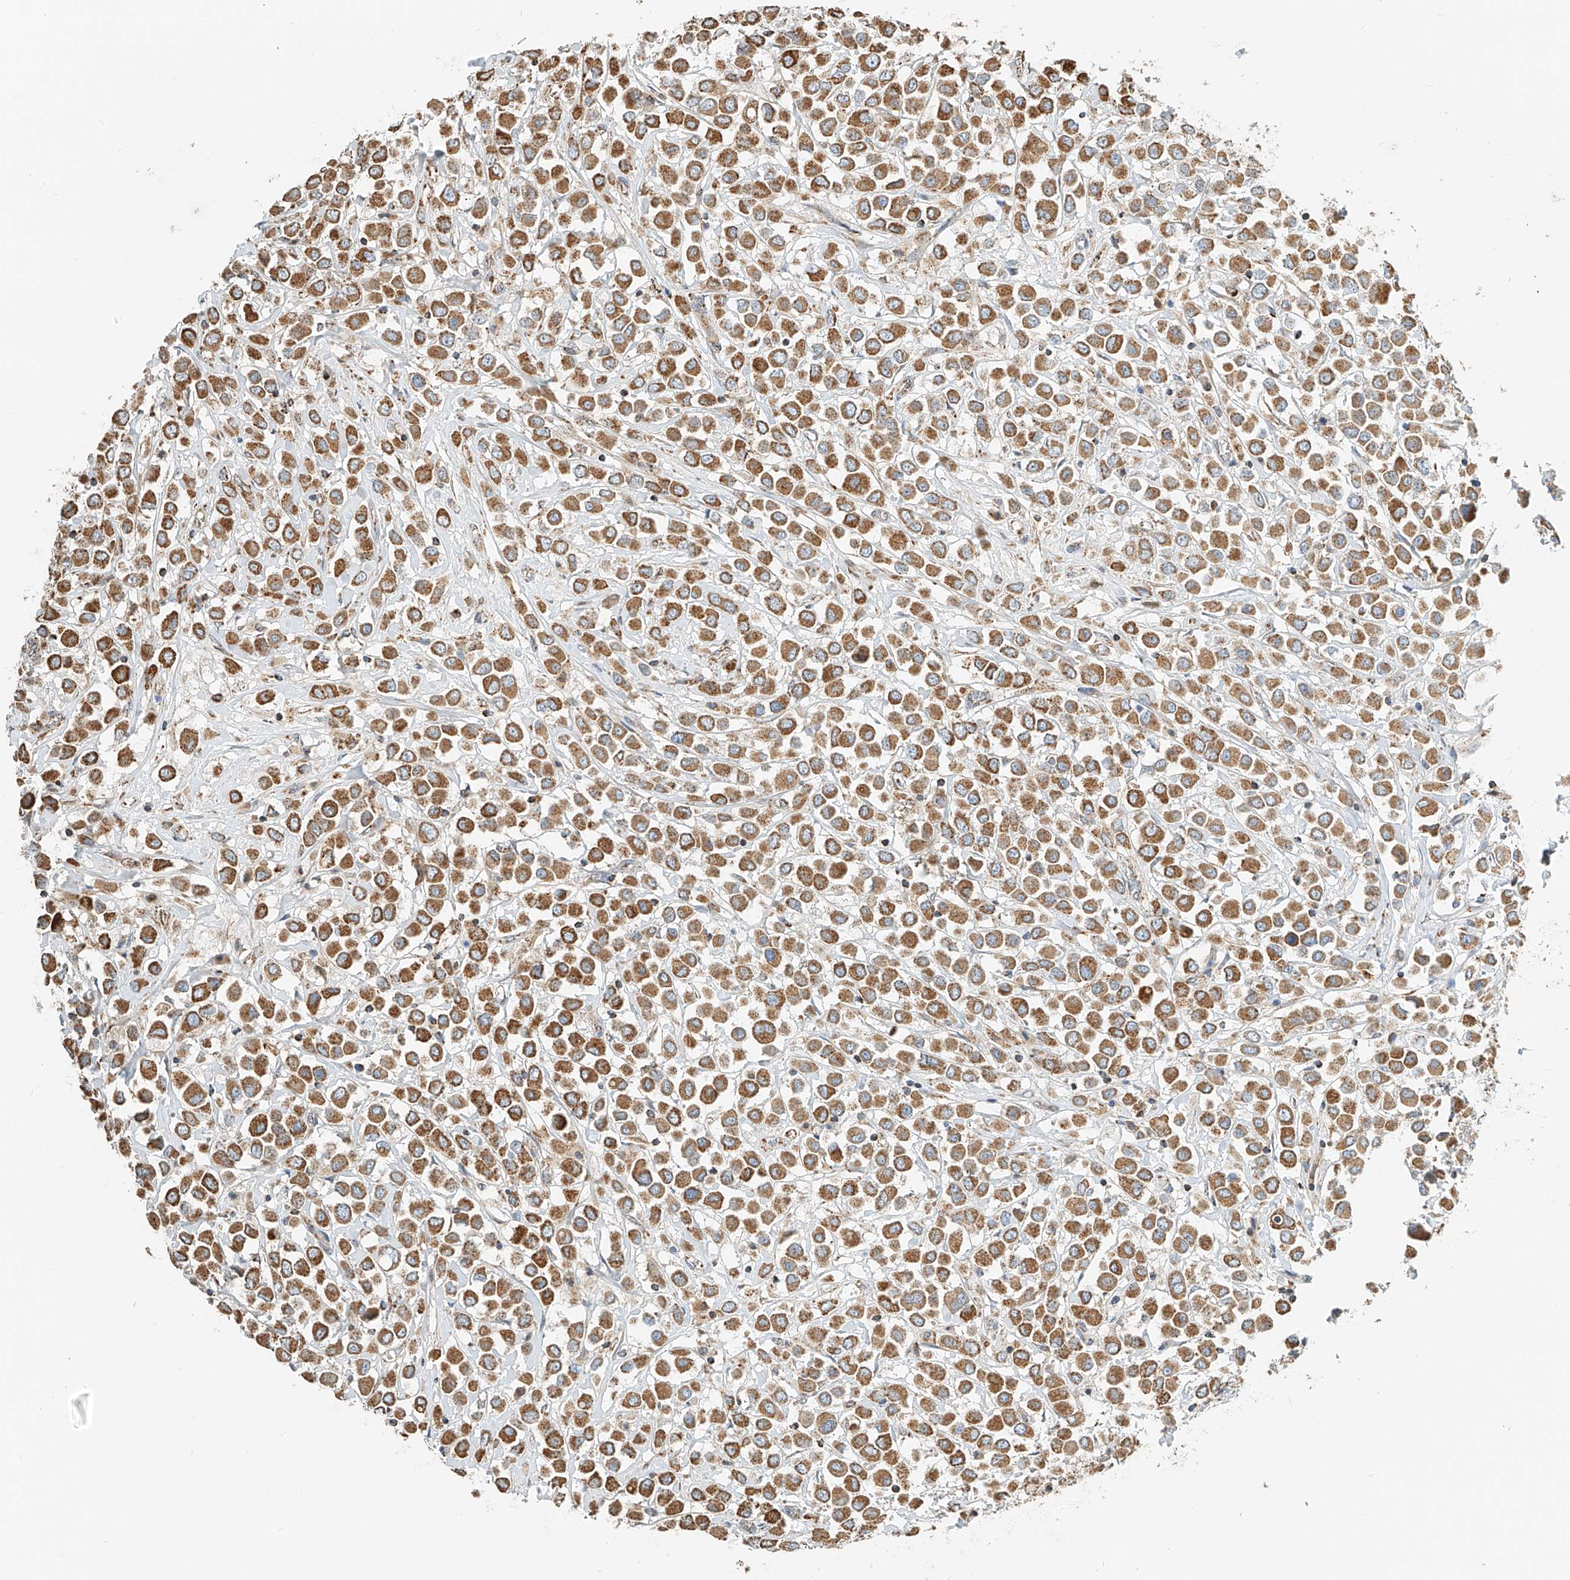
{"staining": {"intensity": "moderate", "quantity": ">75%", "location": "cytoplasmic/membranous"}, "tissue": "breast cancer", "cell_type": "Tumor cells", "image_type": "cancer", "snomed": [{"axis": "morphology", "description": "Duct carcinoma"}, {"axis": "topography", "description": "Breast"}], "caption": "This micrograph shows immunohistochemistry staining of intraductal carcinoma (breast), with medium moderate cytoplasmic/membranous staining in approximately >75% of tumor cells.", "gene": "YIPF7", "patient": {"sex": "female", "age": 61}}